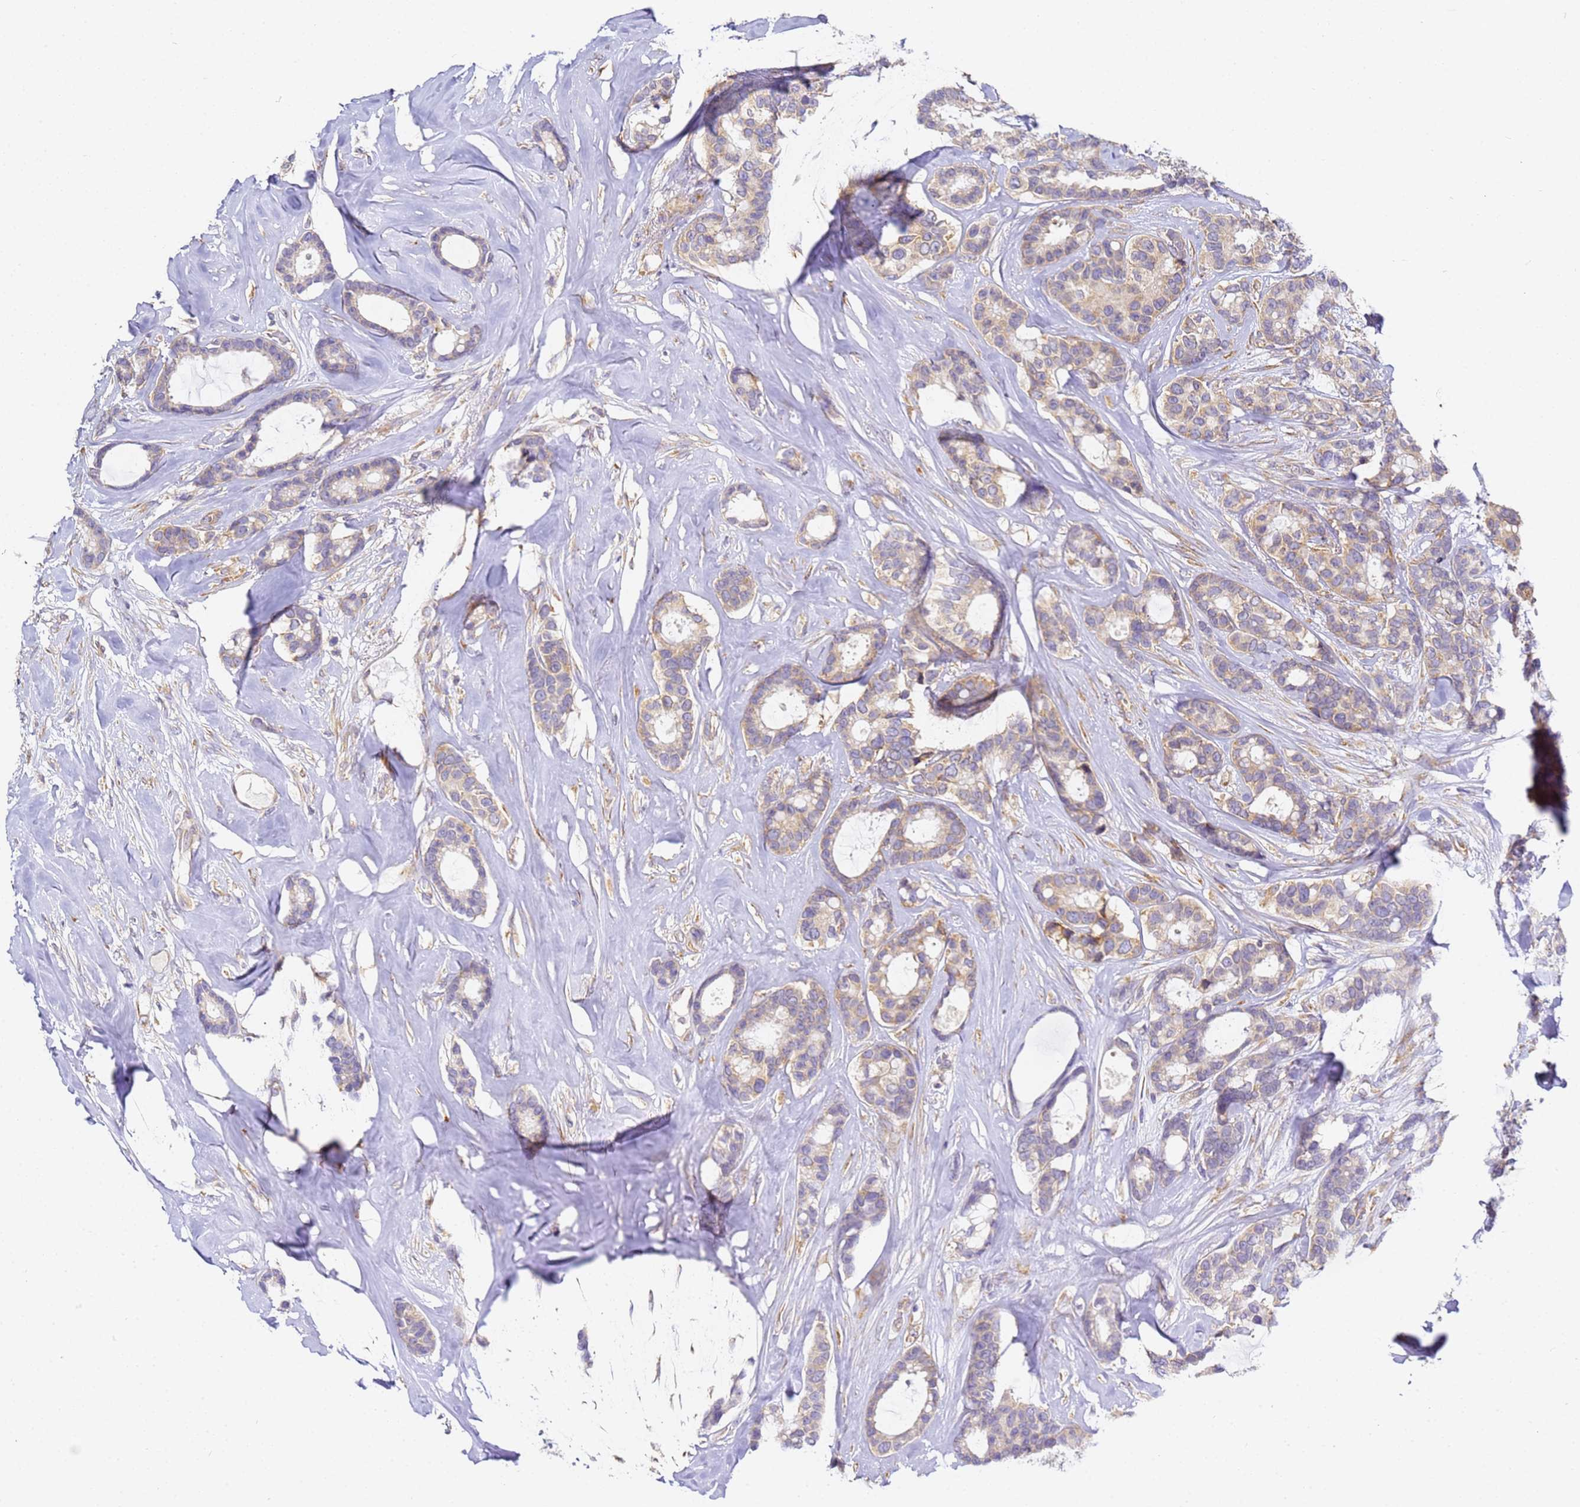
{"staining": {"intensity": "weak", "quantity": "25%-75%", "location": "cytoplasmic/membranous"}, "tissue": "breast cancer", "cell_type": "Tumor cells", "image_type": "cancer", "snomed": [{"axis": "morphology", "description": "Duct carcinoma"}, {"axis": "topography", "description": "Breast"}], "caption": "Immunohistochemistry (IHC) image of breast infiltrating ductal carcinoma stained for a protein (brown), which demonstrates low levels of weak cytoplasmic/membranous staining in about 25%-75% of tumor cells.", "gene": "RPL13A", "patient": {"sex": "female", "age": 87}}